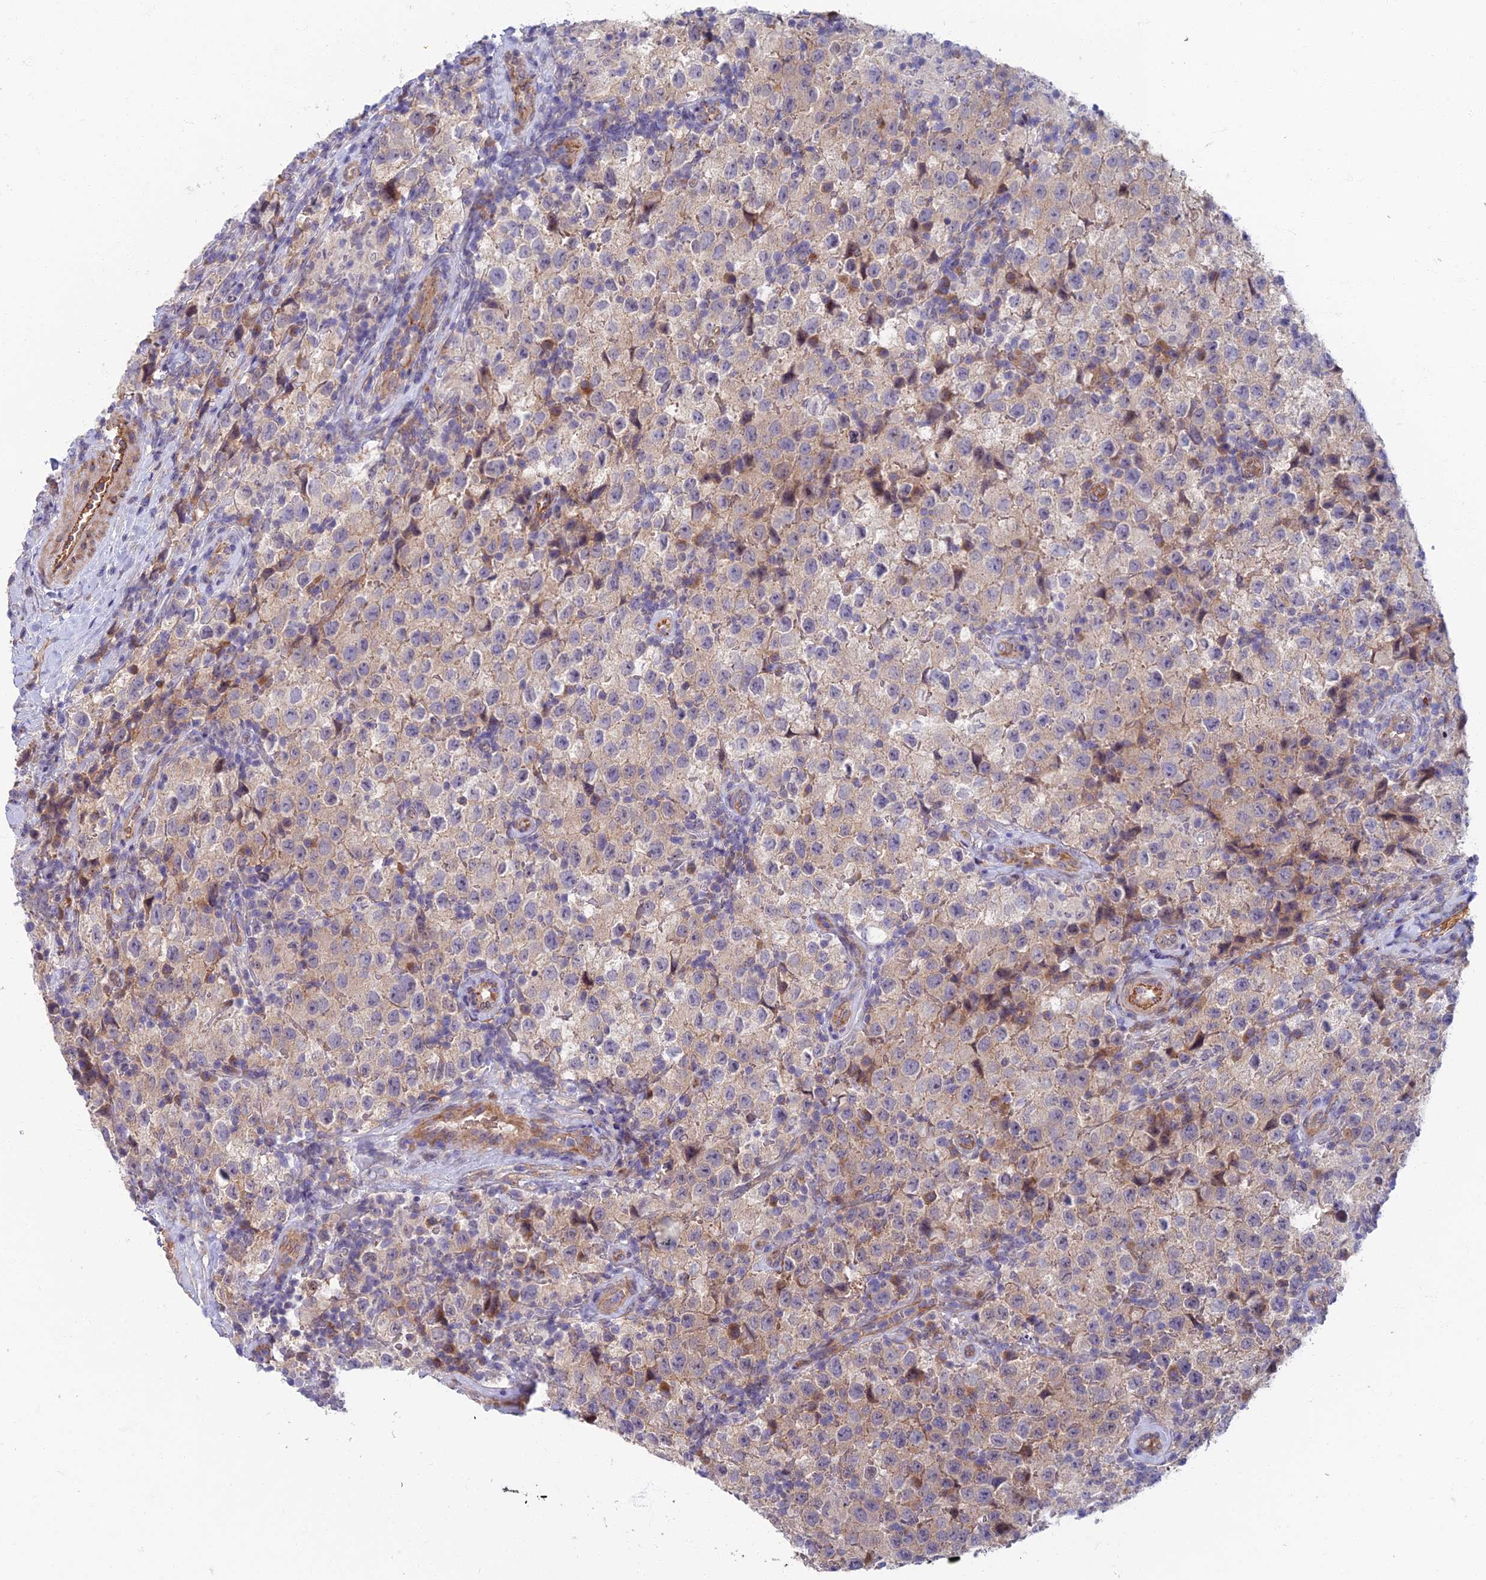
{"staining": {"intensity": "weak", "quantity": "<25%", "location": "cytoplasmic/membranous"}, "tissue": "testis cancer", "cell_type": "Tumor cells", "image_type": "cancer", "snomed": [{"axis": "morphology", "description": "Seminoma, NOS"}, {"axis": "morphology", "description": "Carcinoma, Embryonal, NOS"}, {"axis": "topography", "description": "Testis"}], "caption": "An IHC photomicrograph of testis seminoma is shown. There is no staining in tumor cells of testis seminoma.", "gene": "RHBDL2", "patient": {"sex": "male", "age": 41}}